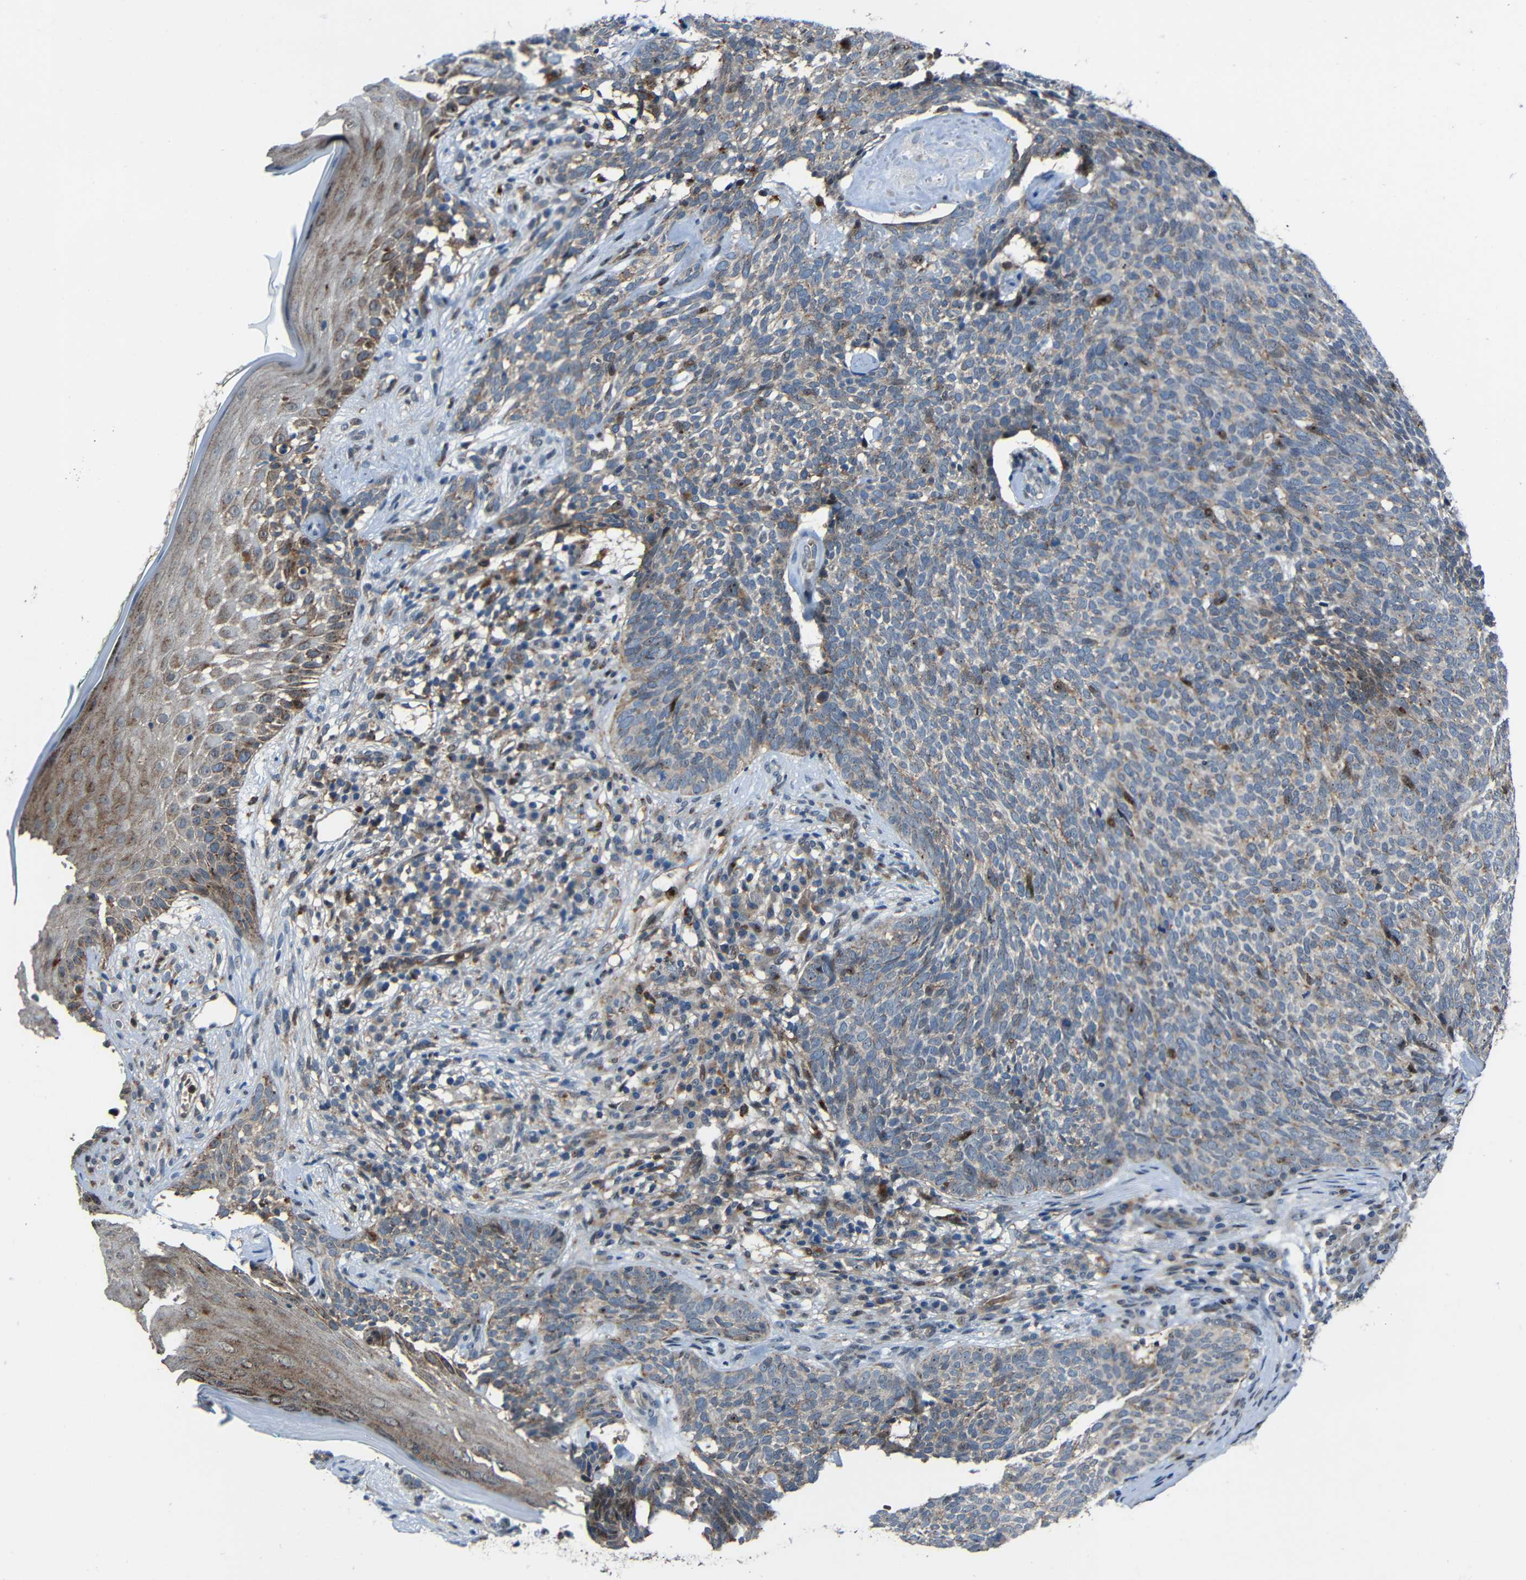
{"staining": {"intensity": "moderate", "quantity": "25%-75%", "location": "cytoplasmic/membranous,nuclear"}, "tissue": "skin cancer", "cell_type": "Tumor cells", "image_type": "cancer", "snomed": [{"axis": "morphology", "description": "Basal cell carcinoma"}, {"axis": "topography", "description": "Skin"}], "caption": "Protein expression analysis of human skin cancer (basal cell carcinoma) reveals moderate cytoplasmic/membranous and nuclear expression in about 25%-75% of tumor cells.", "gene": "DNAJC5", "patient": {"sex": "female", "age": 84}}